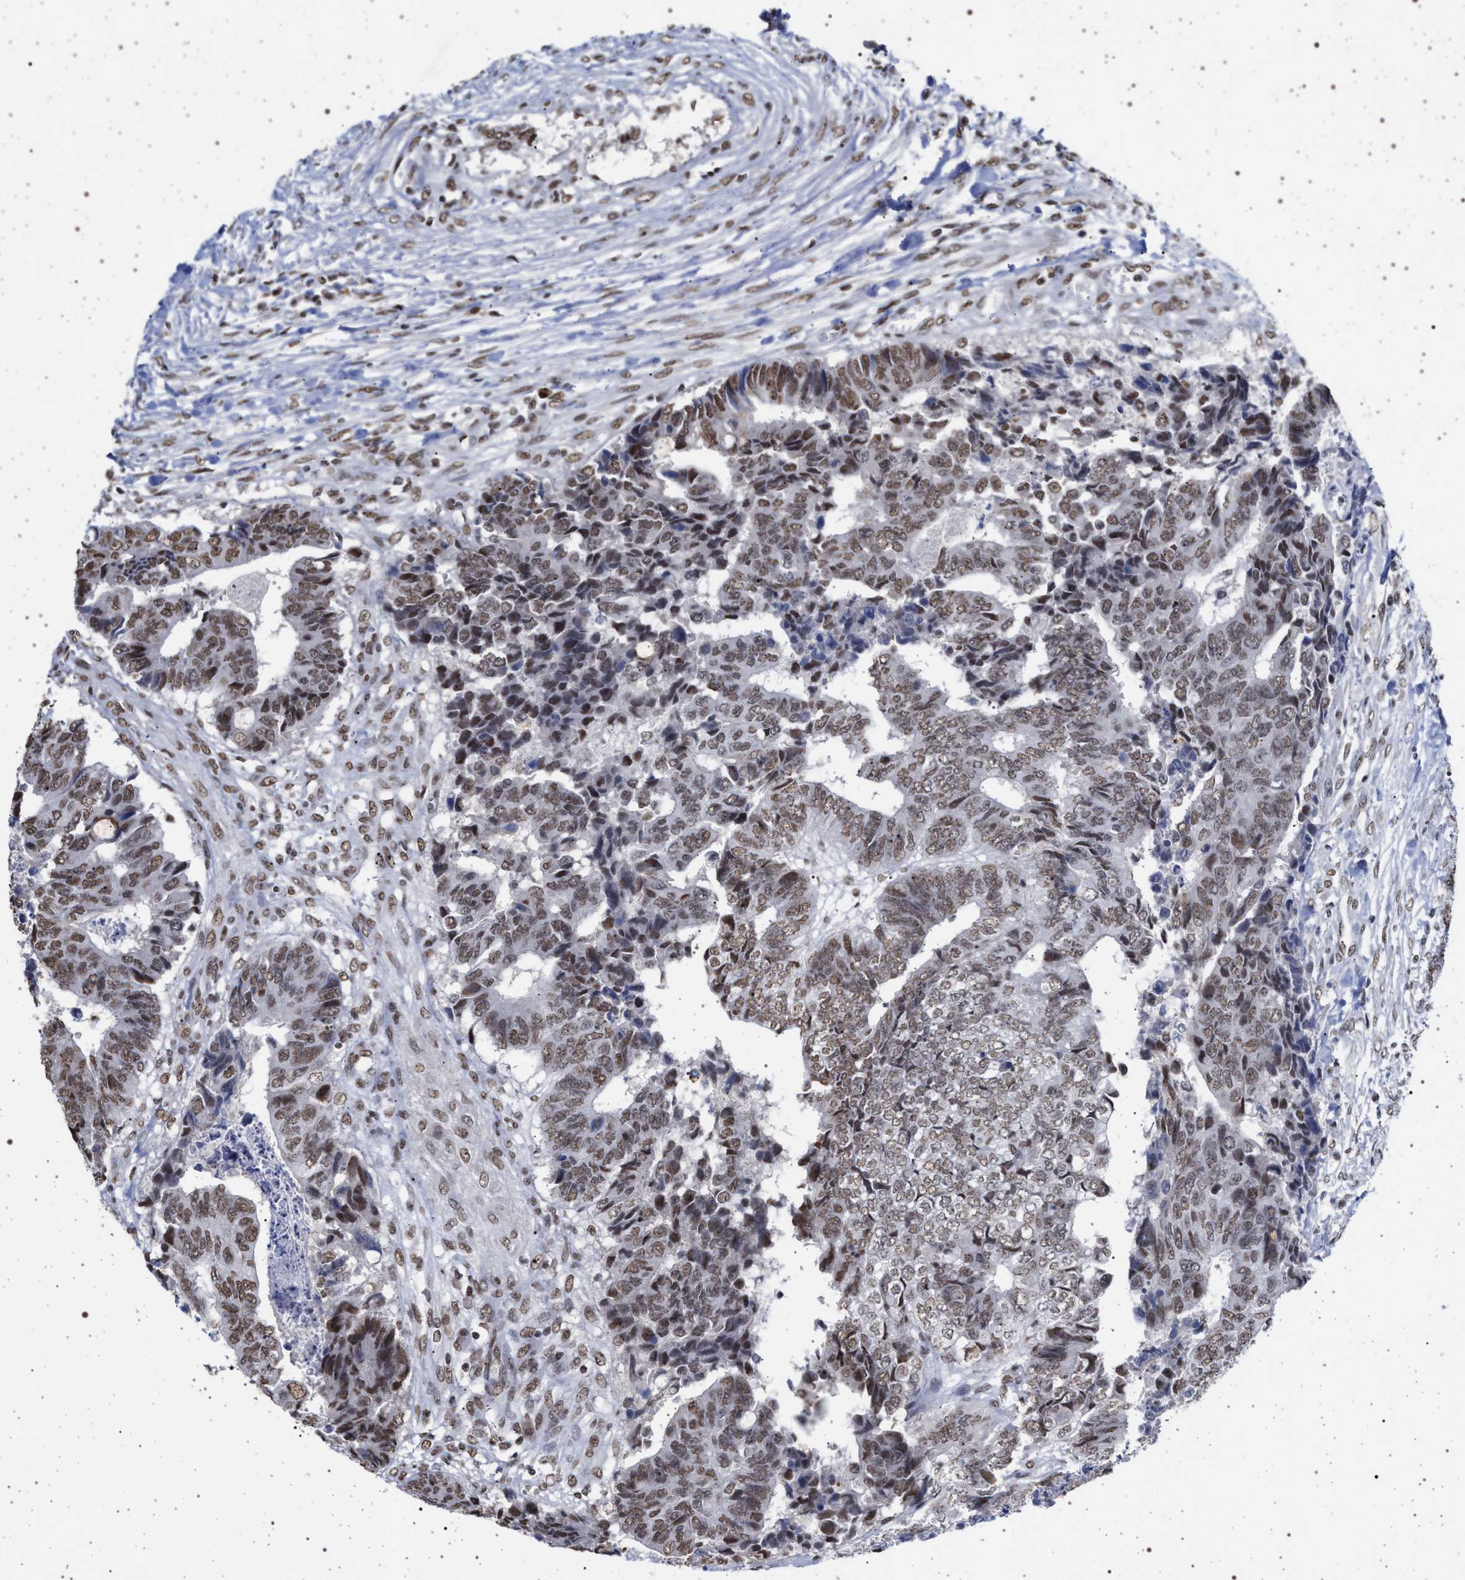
{"staining": {"intensity": "moderate", "quantity": ">75%", "location": "nuclear"}, "tissue": "colorectal cancer", "cell_type": "Tumor cells", "image_type": "cancer", "snomed": [{"axis": "morphology", "description": "Adenocarcinoma, NOS"}, {"axis": "topography", "description": "Rectum"}], "caption": "About >75% of tumor cells in colorectal cancer exhibit moderate nuclear protein staining as visualized by brown immunohistochemical staining.", "gene": "PHF12", "patient": {"sex": "male", "age": 84}}